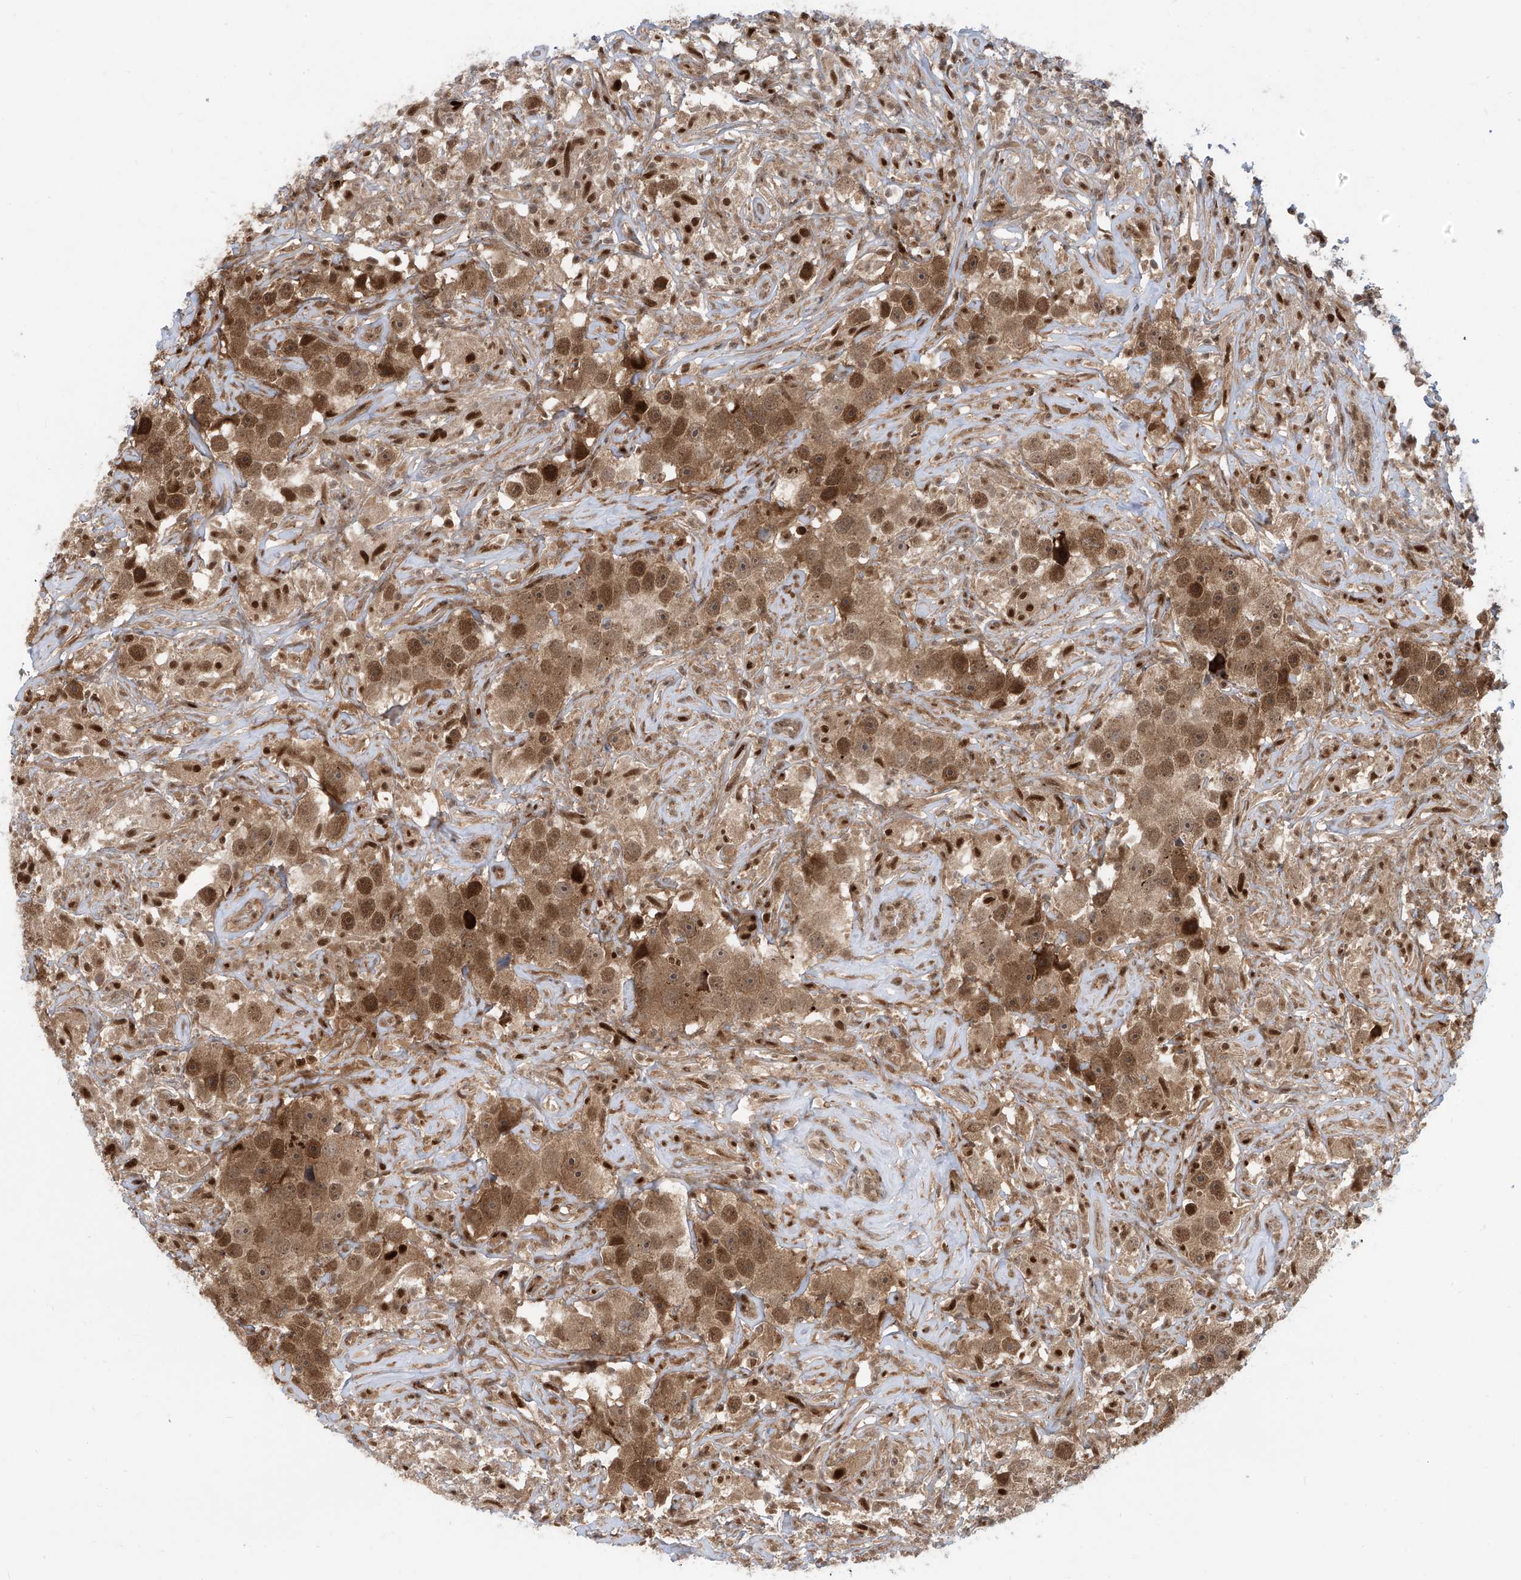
{"staining": {"intensity": "moderate", "quantity": ">75%", "location": "cytoplasmic/membranous,nuclear"}, "tissue": "testis cancer", "cell_type": "Tumor cells", "image_type": "cancer", "snomed": [{"axis": "morphology", "description": "Seminoma, NOS"}, {"axis": "topography", "description": "Testis"}], "caption": "Brown immunohistochemical staining in testis cancer (seminoma) shows moderate cytoplasmic/membranous and nuclear expression in about >75% of tumor cells. Using DAB (brown) and hematoxylin (blue) stains, captured at high magnification using brightfield microscopy.", "gene": "LAGE3", "patient": {"sex": "male", "age": 49}}